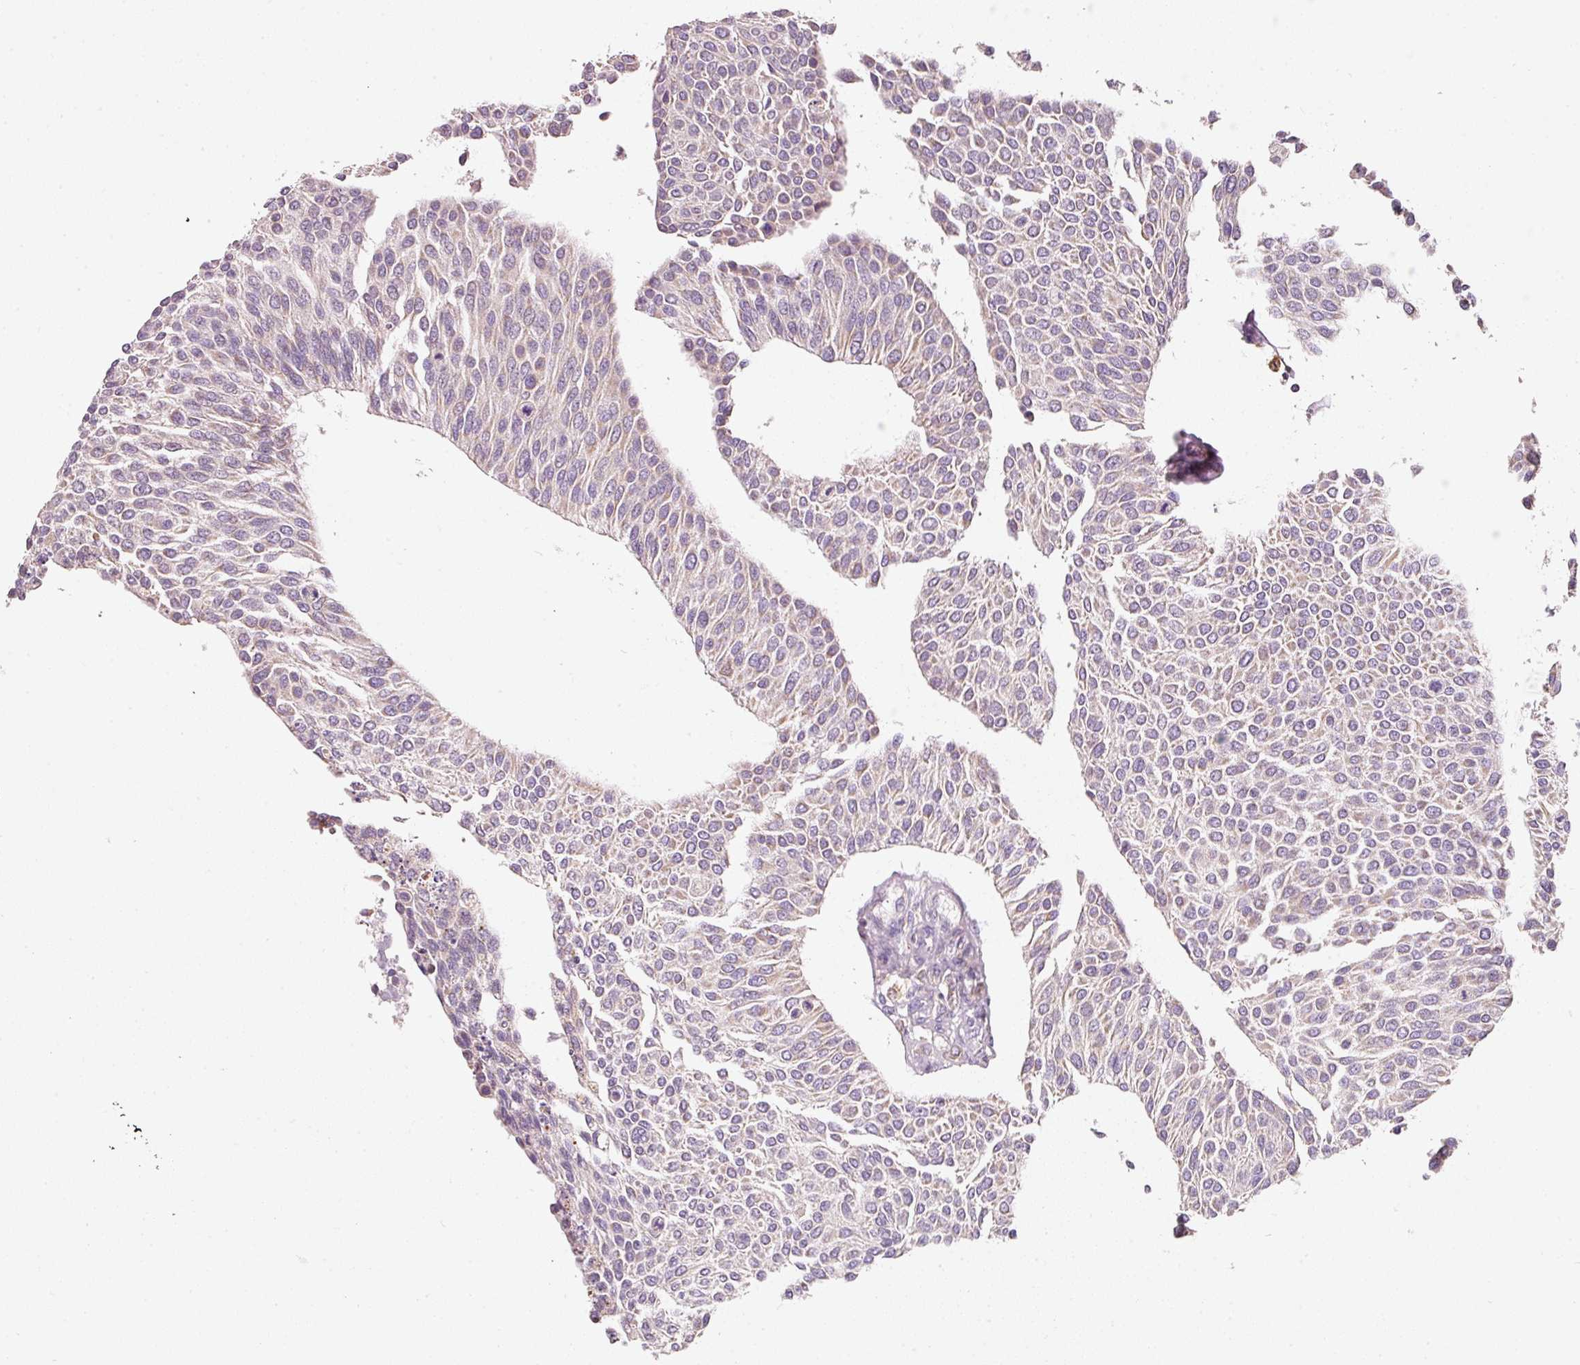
{"staining": {"intensity": "negative", "quantity": "none", "location": "none"}, "tissue": "urothelial cancer", "cell_type": "Tumor cells", "image_type": "cancer", "snomed": [{"axis": "morphology", "description": "Urothelial carcinoma, NOS"}, {"axis": "topography", "description": "Urinary bladder"}], "caption": "There is no significant expression in tumor cells of urothelial cancer. (Immunohistochemistry (ihc), brightfield microscopy, high magnification).", "gene": "IQGAP2", "patient": {"sex": "male", "age": 55}}